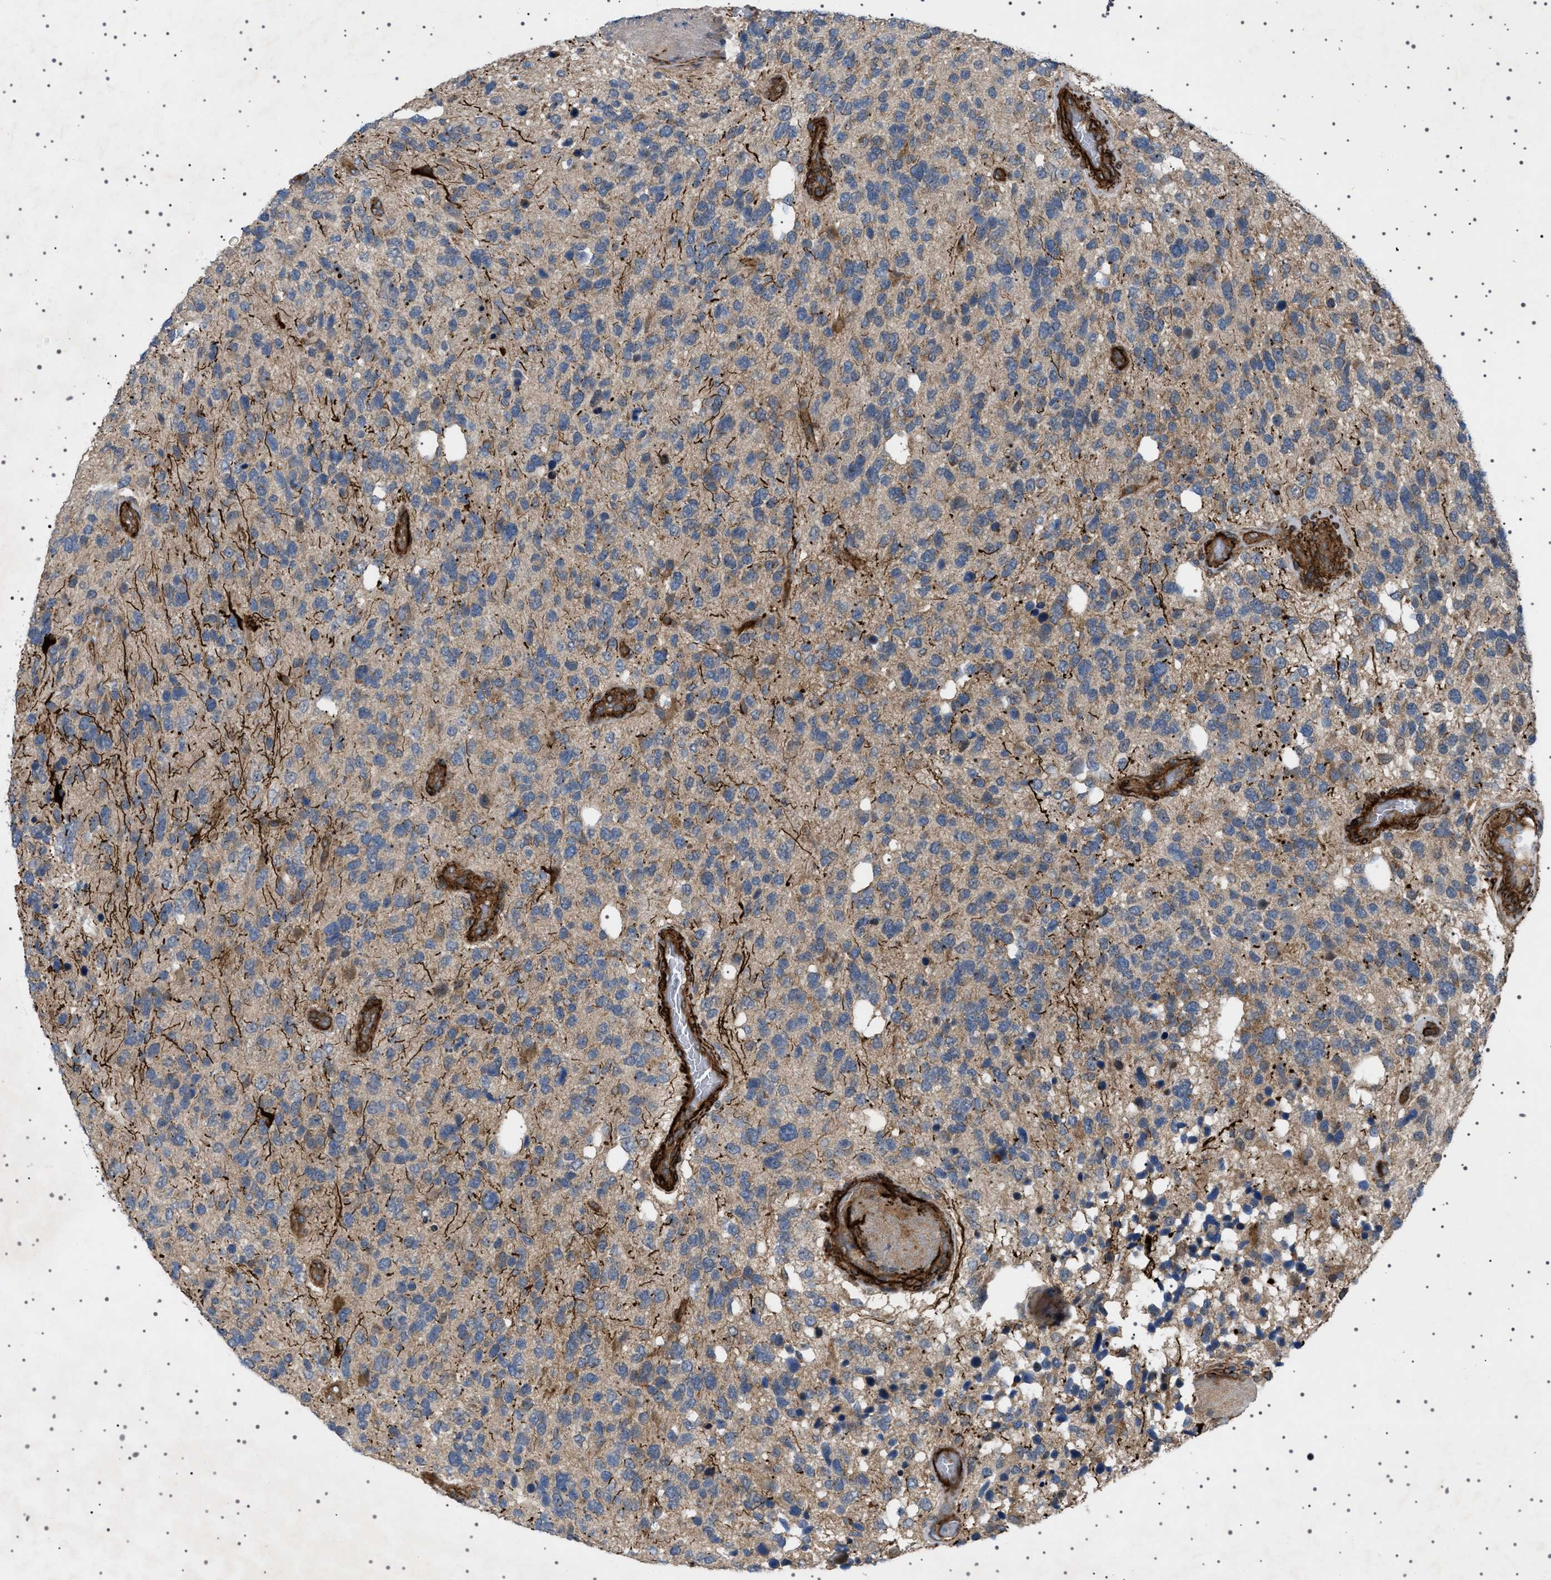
{"staining": {"intensity": "strong", "quantity": "<25%", "location": "cytoplasmic/membranous"}, "tissue": "glioma", "cell_type": "Tumor cells", "image_type": "cancer", "snomed": [{"axis": "morphology", "description": "Glioma, malignant, High grade"}, {"axis": "topography", "description": "Brain"}], "caption": "Immunohistochemistry (IHC) of glioma reveals medium levels of strong cytoplasmic/membranous positivity in approximately <25% of tumor cells.", "gene": "CCDC186", "patient": {"sex": "female", "age": 58}}